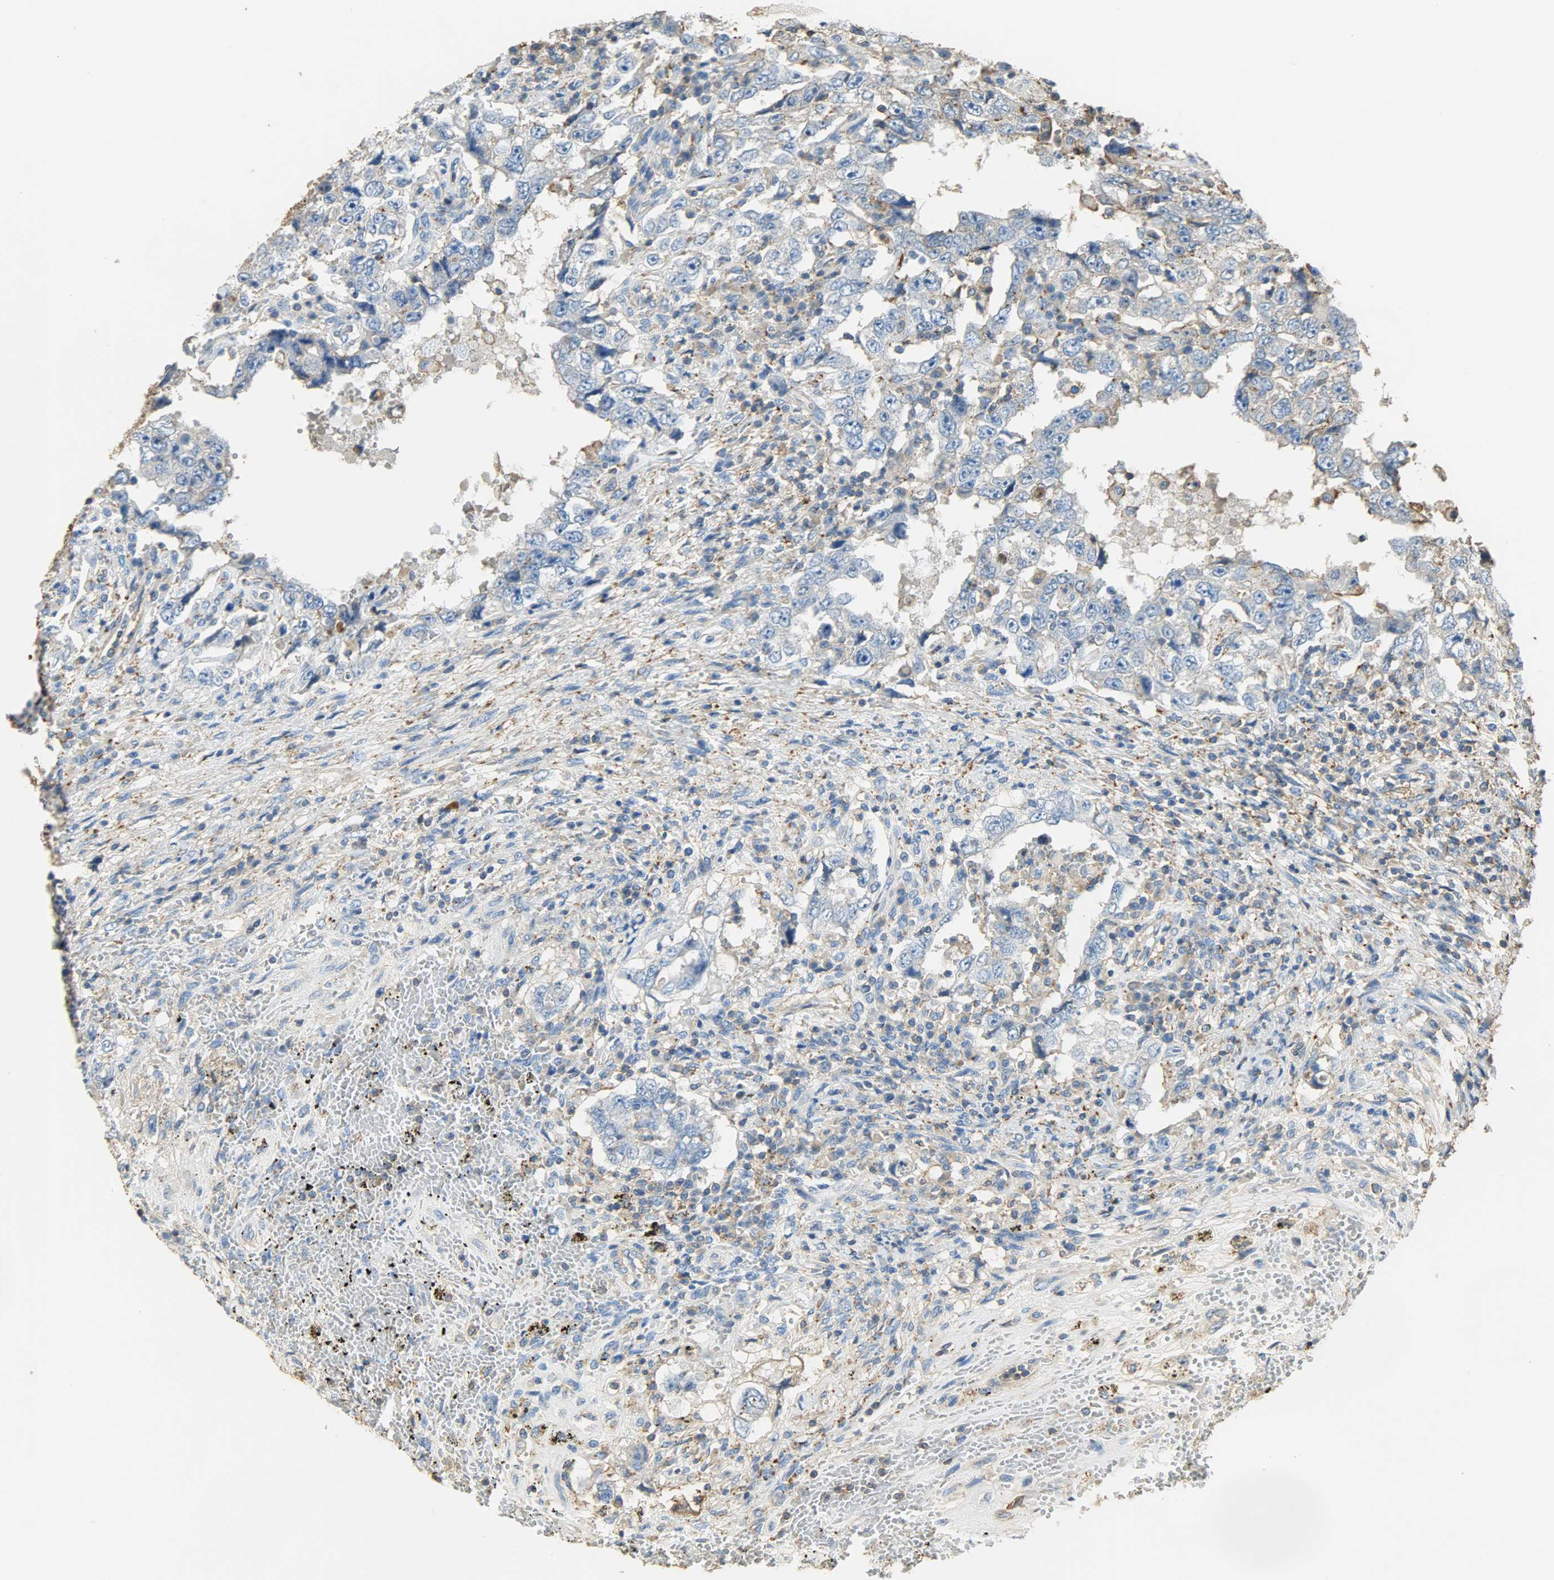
{"staining": {"intensity": "negative", "quantity": "none", "location": "none"}, "tissue": "testis cancer", "cell_type": "Tumor cells", "image_type": "cancer", "snomed": [{"axis": "morphology", "description": "Carcinoma, Embryonal, NOS"}, {"axis": "topography", "description": "Testis"}], "caption": "A high-resolution histopathology image shows IHC staining of testis cancer (embryonal carcinoma), which shows no significant staining in tumor cells.", "gene": "ANXA6", "patient": {"sex": "male", "age": 26}}